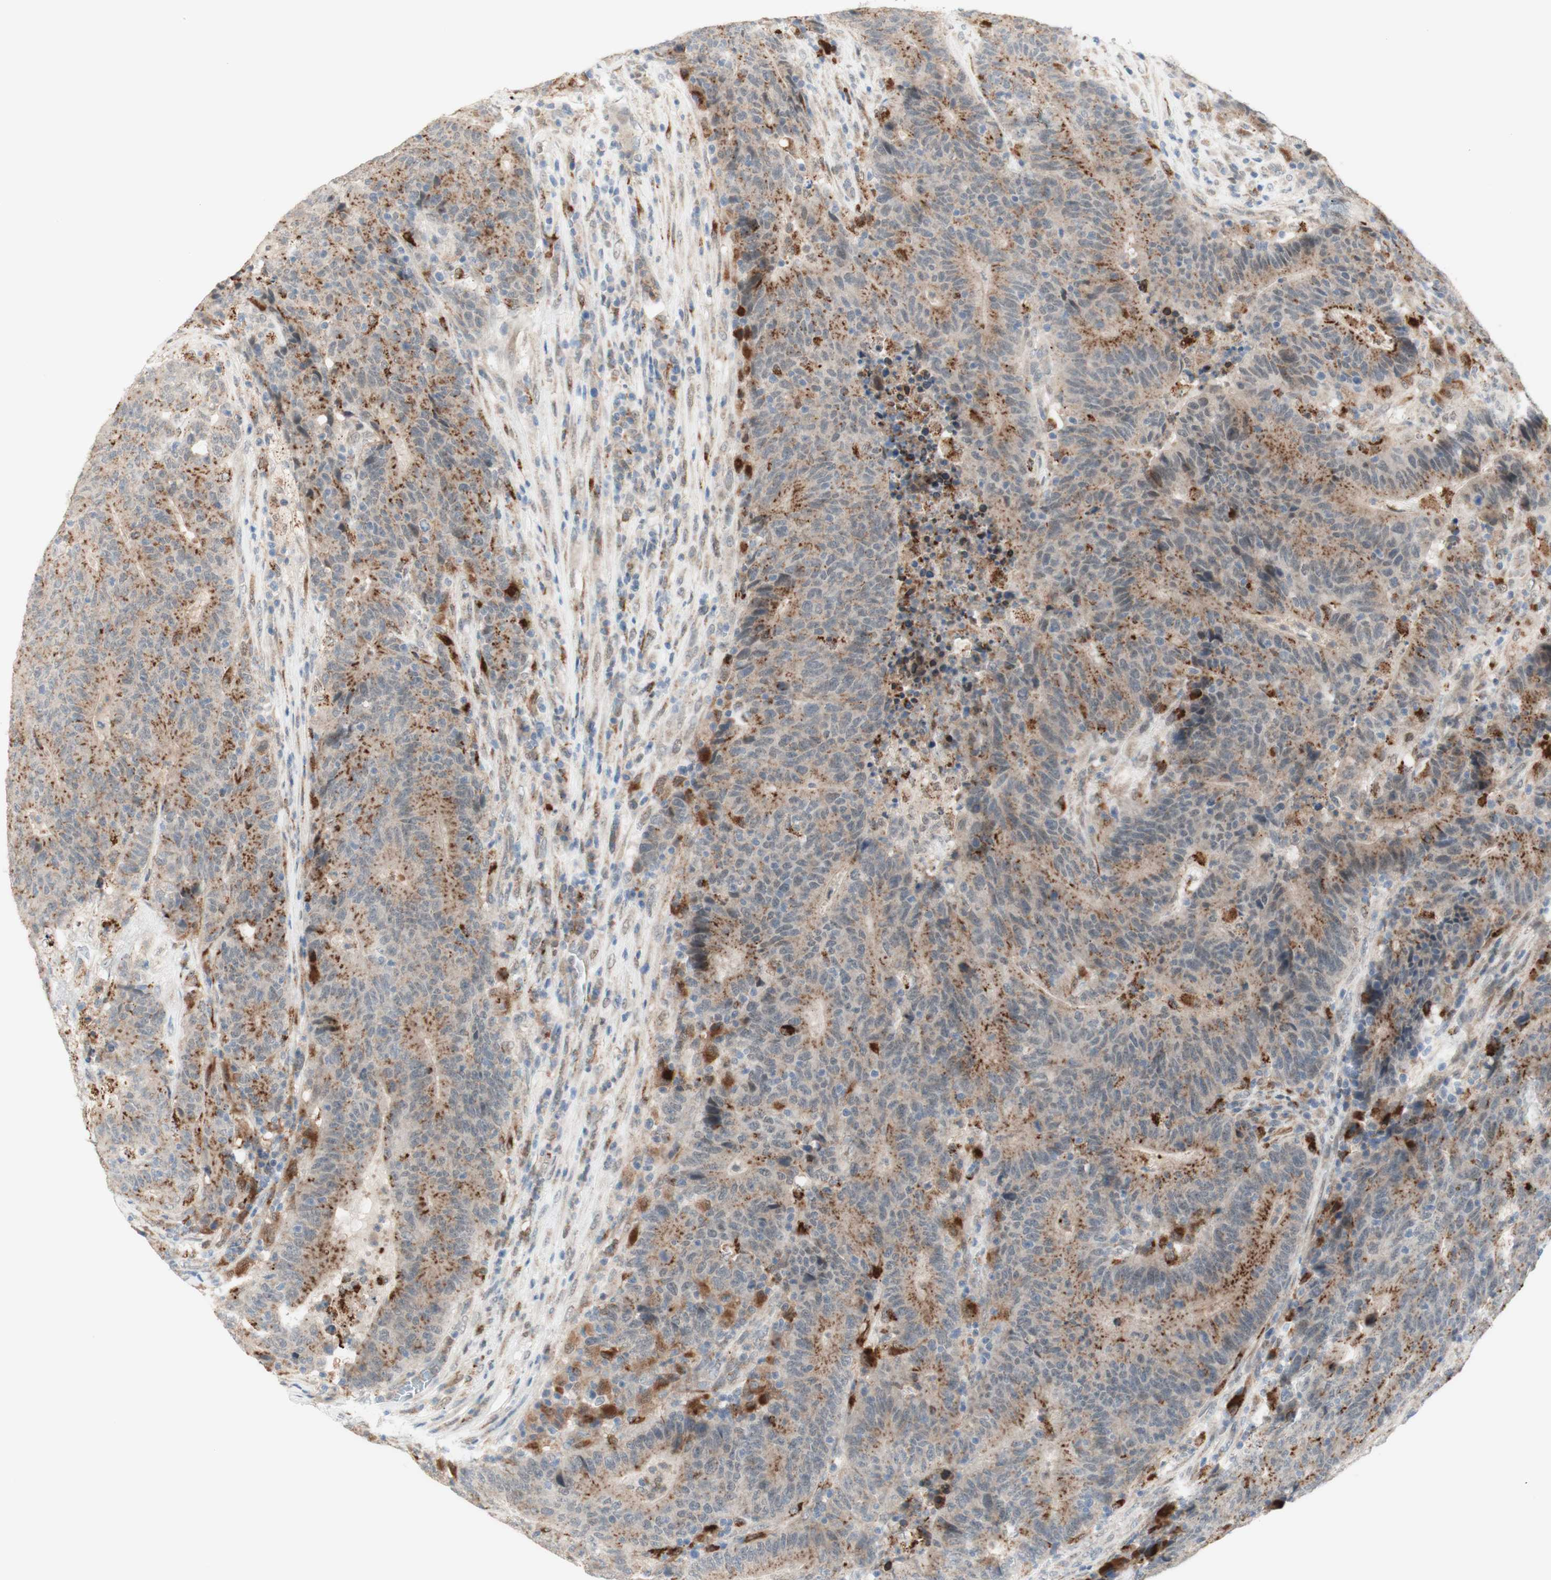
{"staining": {"intensity": "moderate", "quantity": "25%-75%", "location": "cytoplasmic/membranous"}, "tissue": "colorectal cancer", "cell_type": "Tumor cells", "image_type": "cancer", "snomed": [{"axis": "morphology", "description": "Normal tissue, NOS"}, {"axis": "morphology", "description": "Adenocarcinoma, NOS"}, {"axis": "topography", "description": "Colon"}], "caption": "Immunohistochemistry (IHC) micrograph of neoplastic tissue: colorectal cancer (adenocarcinoma) stained using immunohistochemistry demonstrates medium levels of moderate protein expression localized specifically in the cytoplasmic/membranous of tumor cells, appearing as a cytoplasmic/membranous brown color.", "gene": "GAPT", "patient": {"sex": "female", "age": 75}}